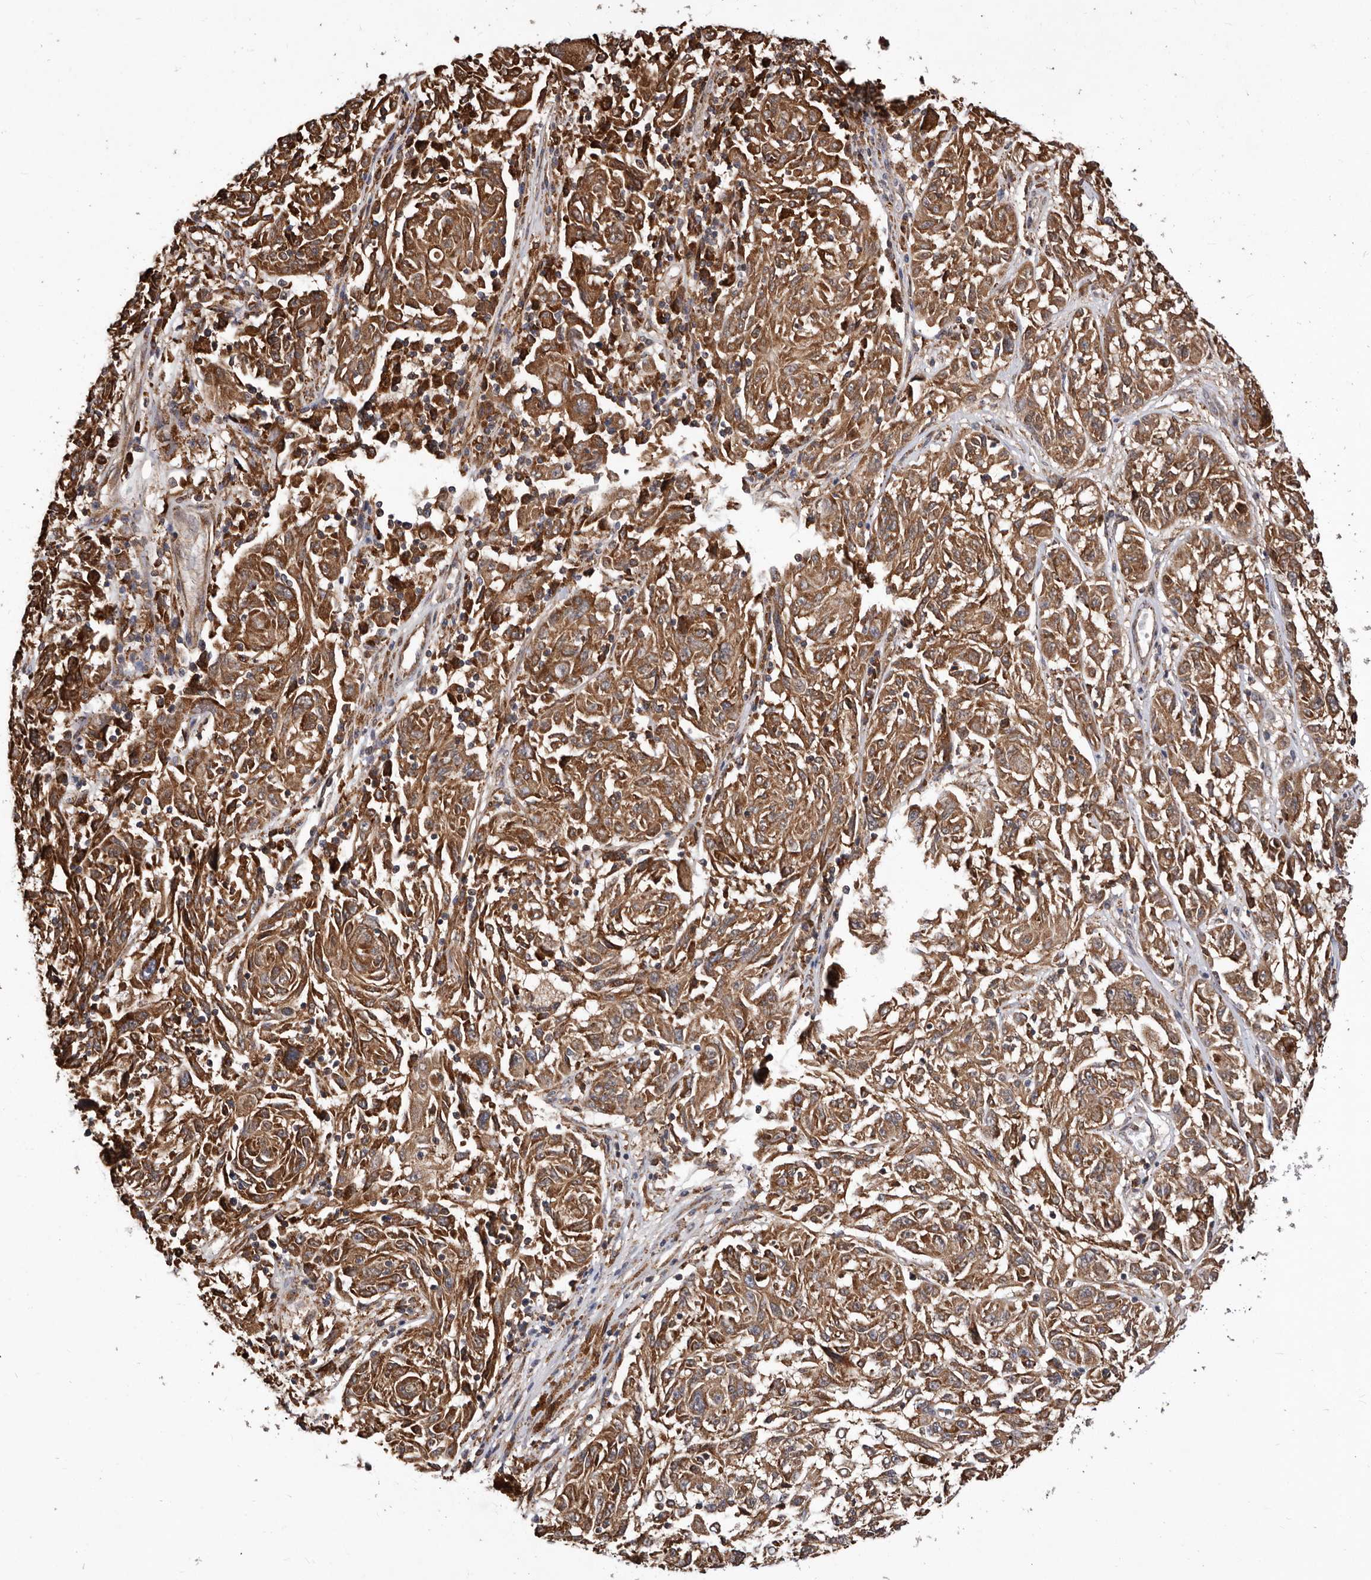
{"staining": {"intensity": "moderate", "quantity": ">75%", "location": "cytoplasmic/membranous"}, "tissue": "melanoma", "cell_type": "Tumor cells", "image_type": "cancer", "snomed": [{"axis": "morphology", "description": "Malignant melanoma, NOS"}, {"axis": "topography", "description": "Skin"}], "caption": "Immunohistochemical staining of human malignant melanoma demonstrates medium levels of moderate cytoplasmic/membranous positivity in about >75% of tumor cells.", "gene": "RRM2B", "patient": {"sex": "male", "age": 53}}